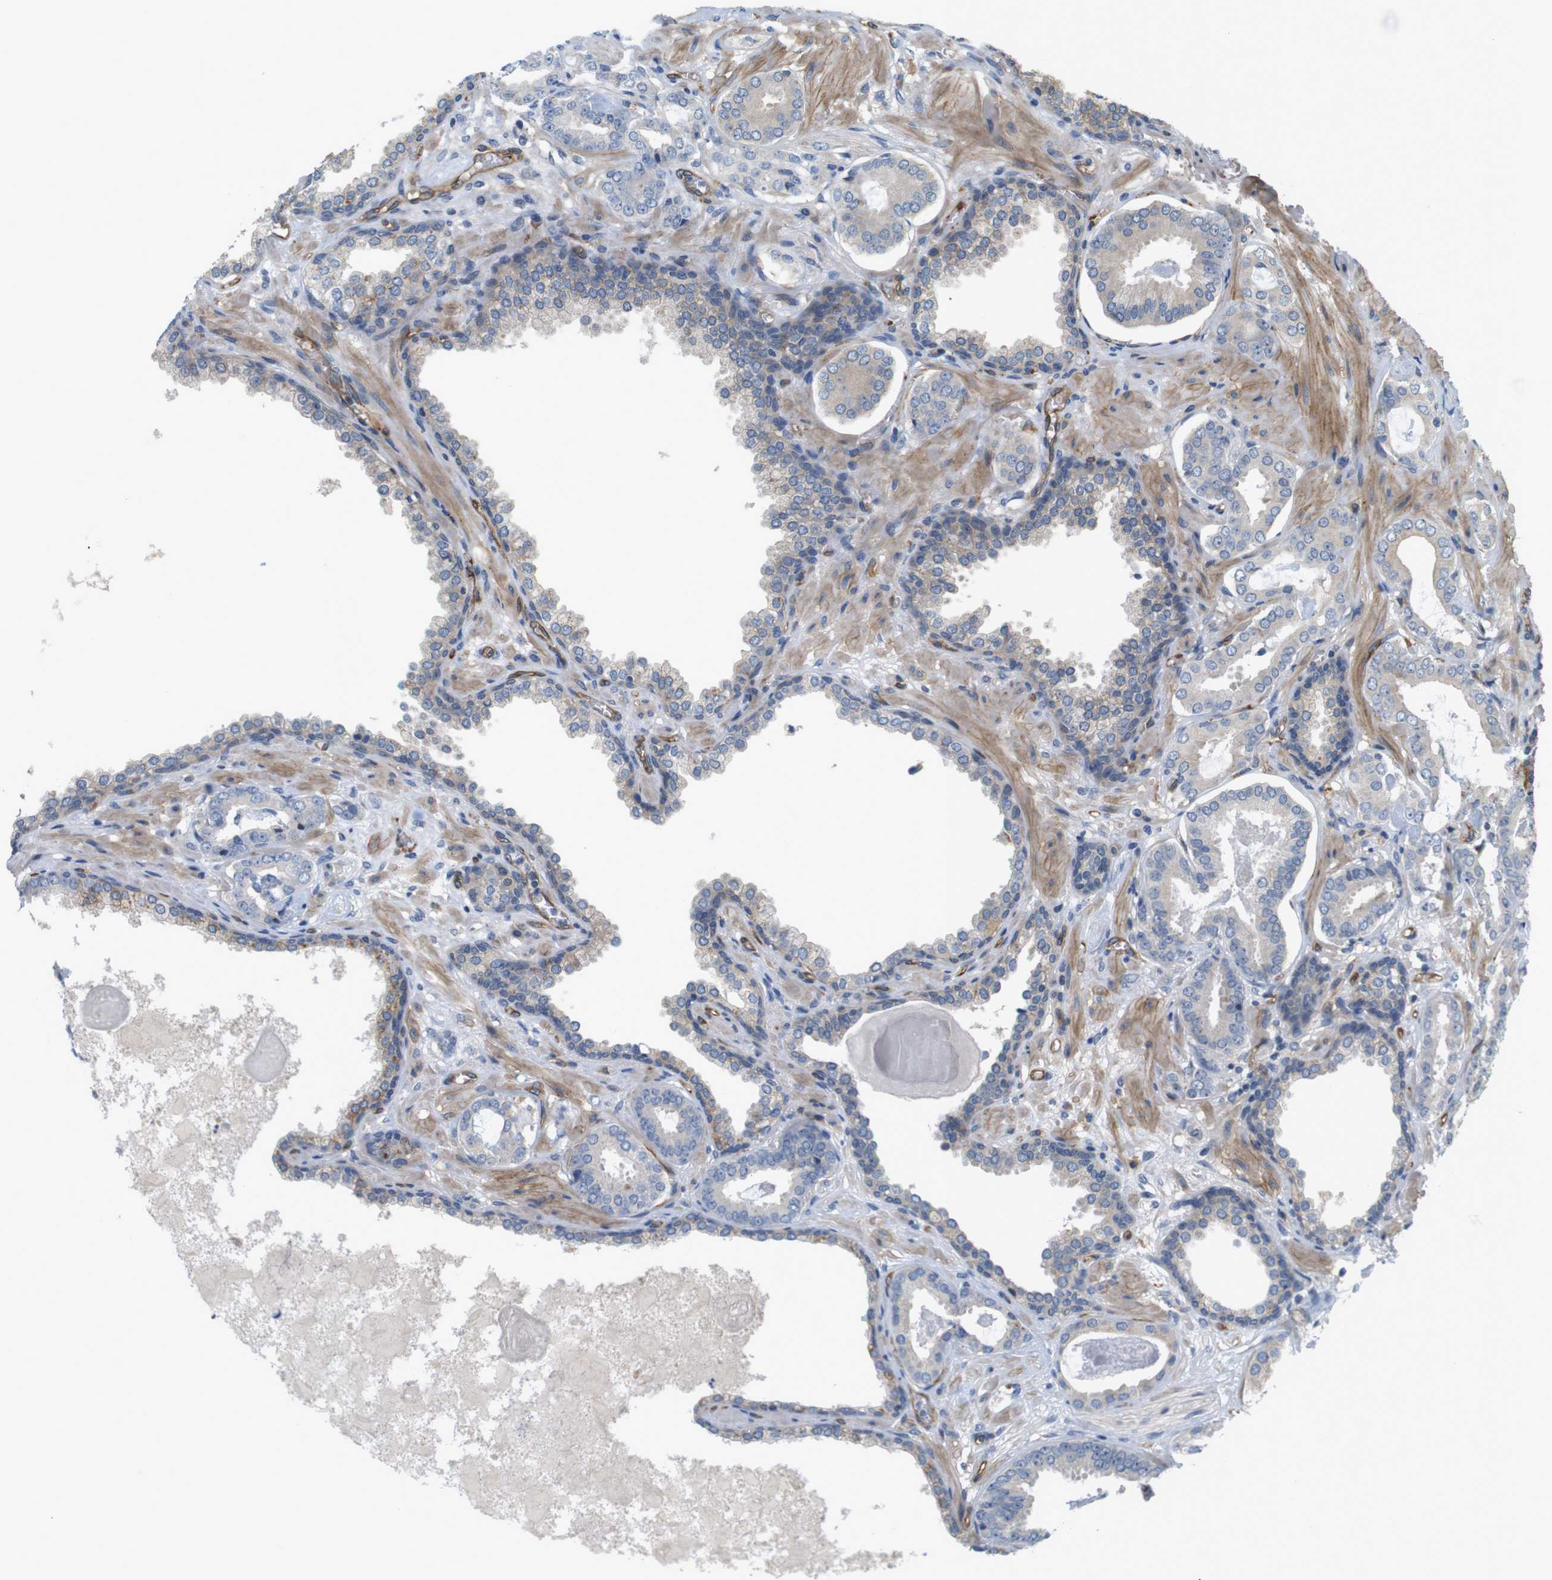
{"staining": {"intensity": "weak", "quantity": "25%-75%", "location": "cytoplasmic/membranous"}, "tissue": "prostate cancer", "cell_type": "Tumor cells", "image_type": "cancer", "snomed": [{"axis": "morphology", "description": "Adenocarcinoma, Low grade"}, {"axis": "topography", "description": "Prostate"}], "caption": "Tumor cells display low levels of weak cytoplasmic/membranous staining in about 25%-75% of cells in prostate low-grade adenocarcinoma.", "gene": "BVES", "patient": {"sex": "male", "age": 53}}